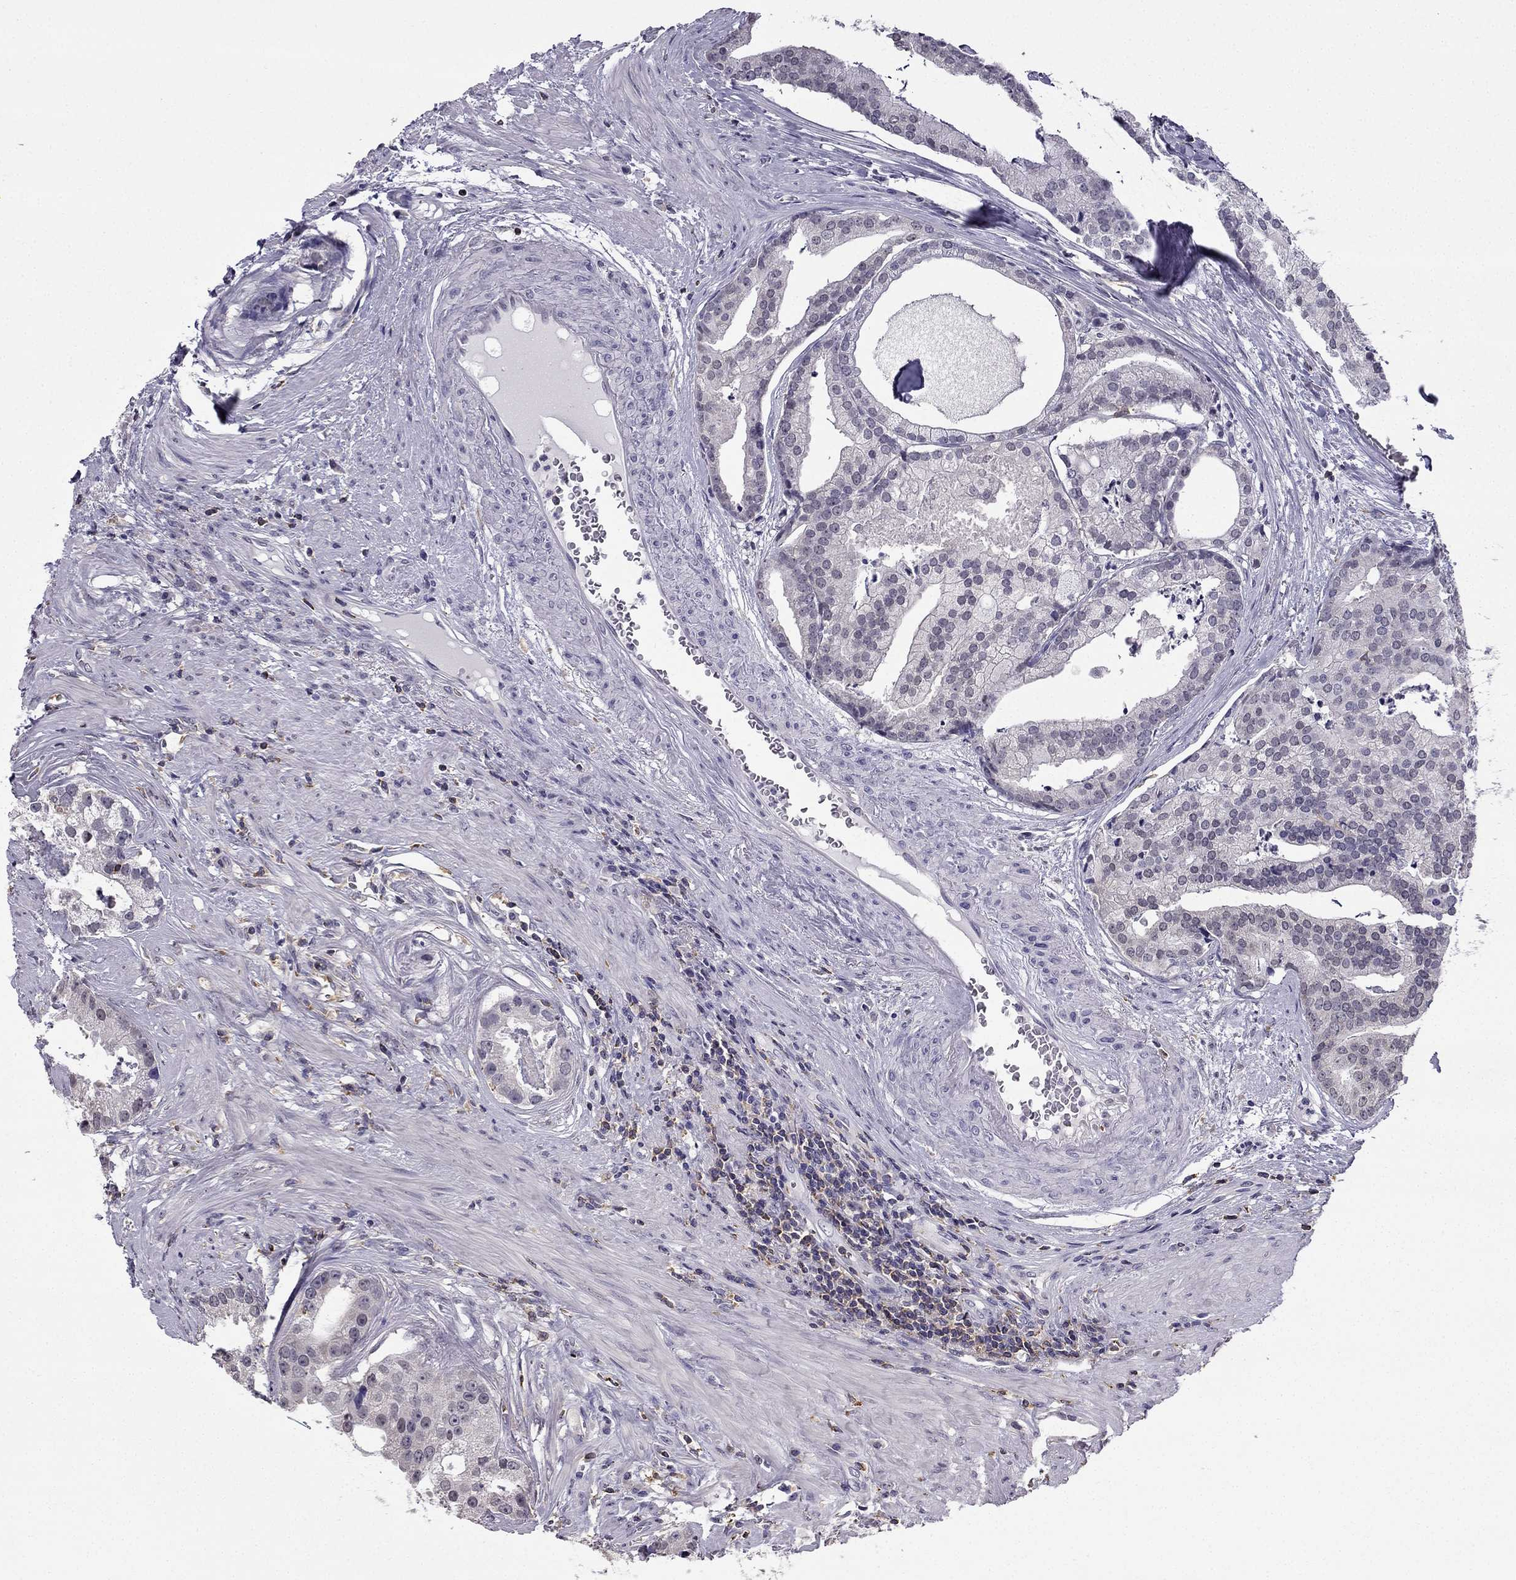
{"staining": {"intensity": "negative", "quantity": "none", "location": "none"}, "tissue": "prostate cancer", "cell_type": "Tumor cells", "image_type": "cancer", "snomed": [{"axis": "morphology", "description": "Adenocarcinoma, NOS"}, {"axis": "topography", "description": "Prostate and seminal vesicle, NOS"}, {"axis": "topography", "description": "Prostate"}], "caption": "The IHC histopathology image has no significant expression in tumor cells of prostate cancer (adenocarcinoma) tissue.", "gene": "CCK", "patient": {"sex": "male", "age": 44}}